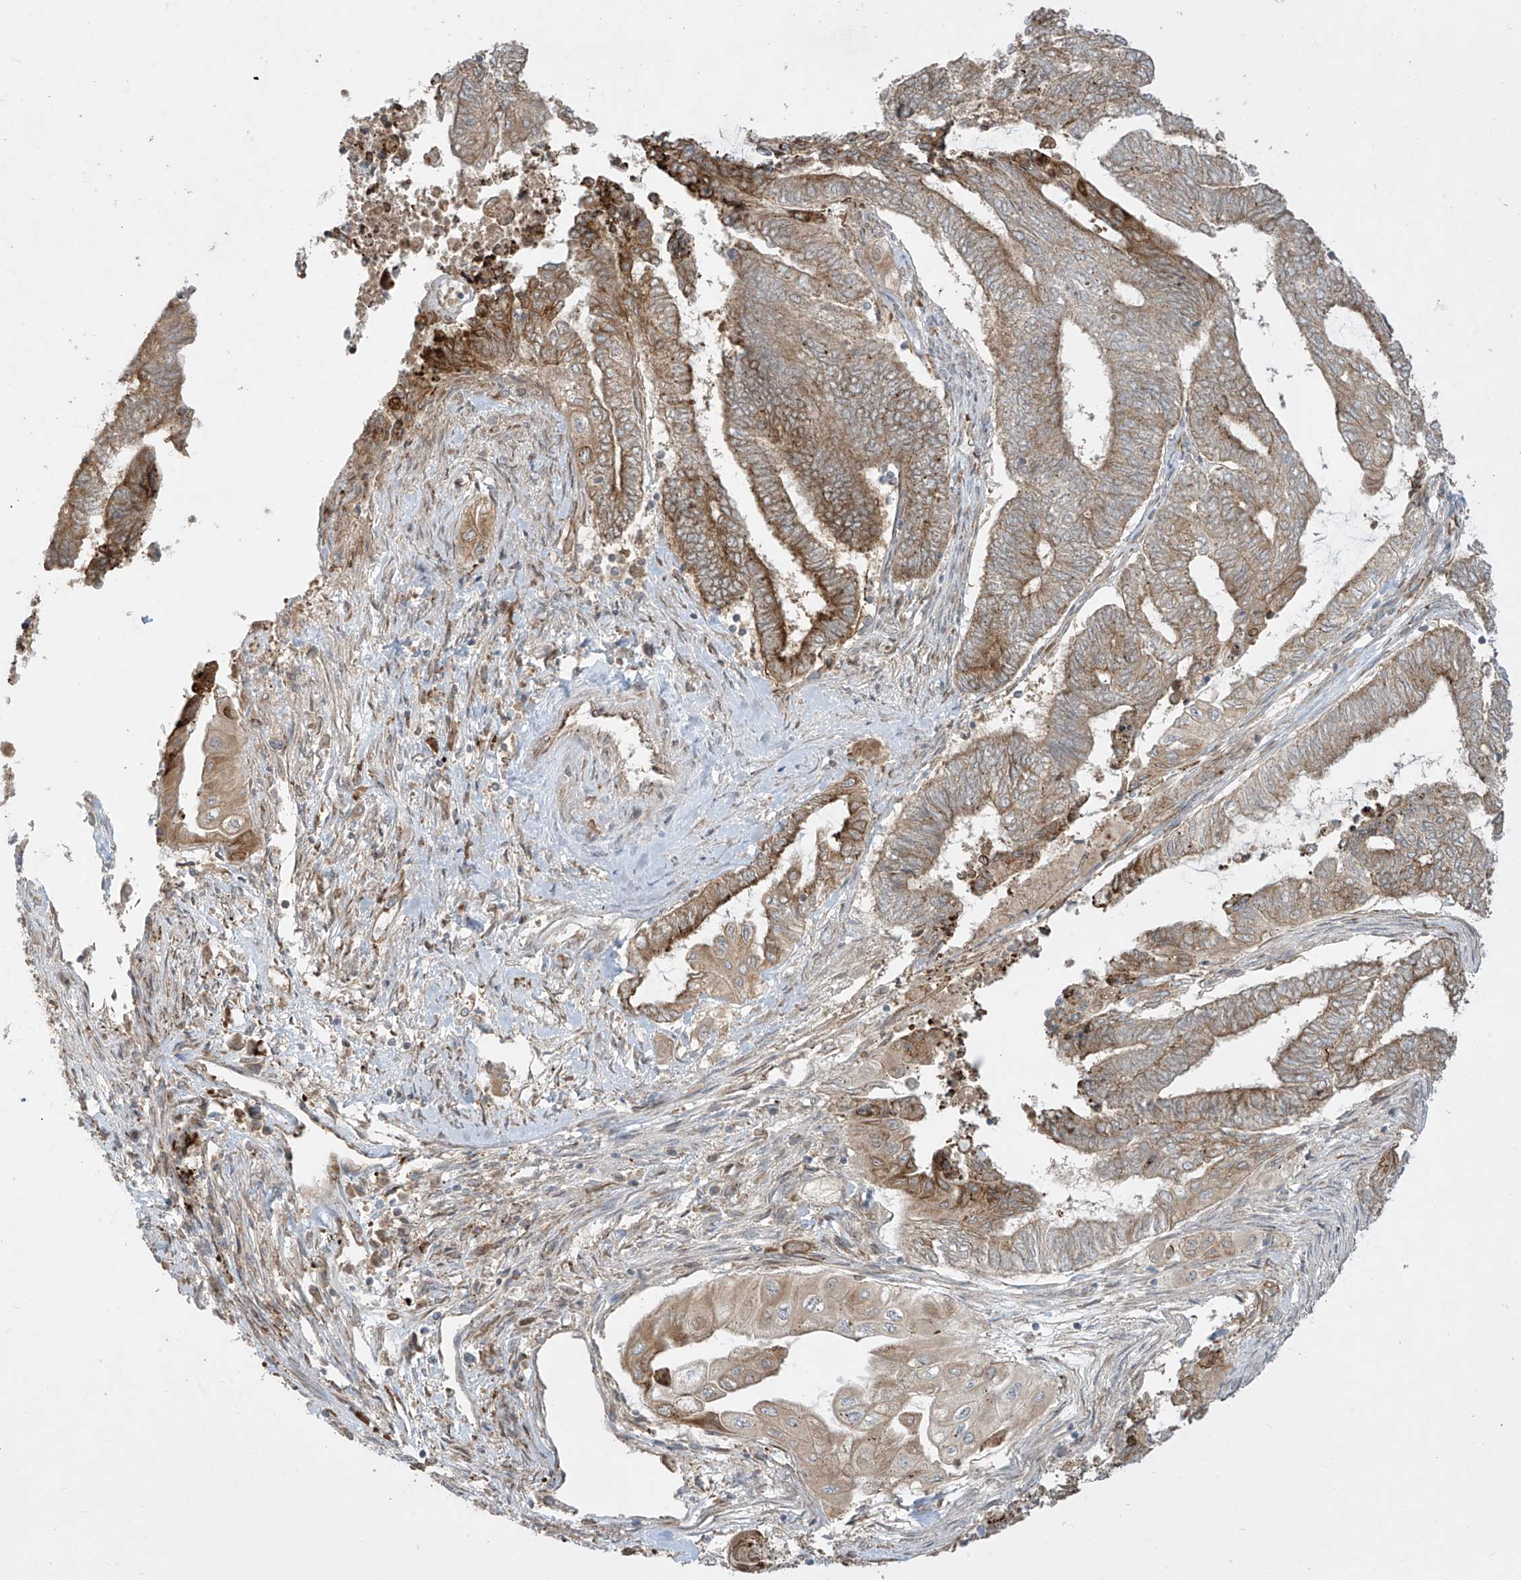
{"staining": {"intensity": "moderate", "quantity": ">75%", "location": "cytoplasmic/membranous"}, "tissue": "endometrial cancer", "cell_type": "Tumor cells", "image_type": "cancer", "snomed": [{"axis": "morphology", "description": "Adenocarcinoma, NOS"}, {"axis": "topography", "description": "Uterus"}, {"axis": "topography", "description": "Endometrium"}], "caption": "Approximately >75% of tumor cells in human adenocarcinoma (endometrial) show moderate cytoplasmic/membranous protein staining as visualized by brown immunohistochemical staining.", "gene": "PPAT", "patient": {"sex": "female", "age": 70}}